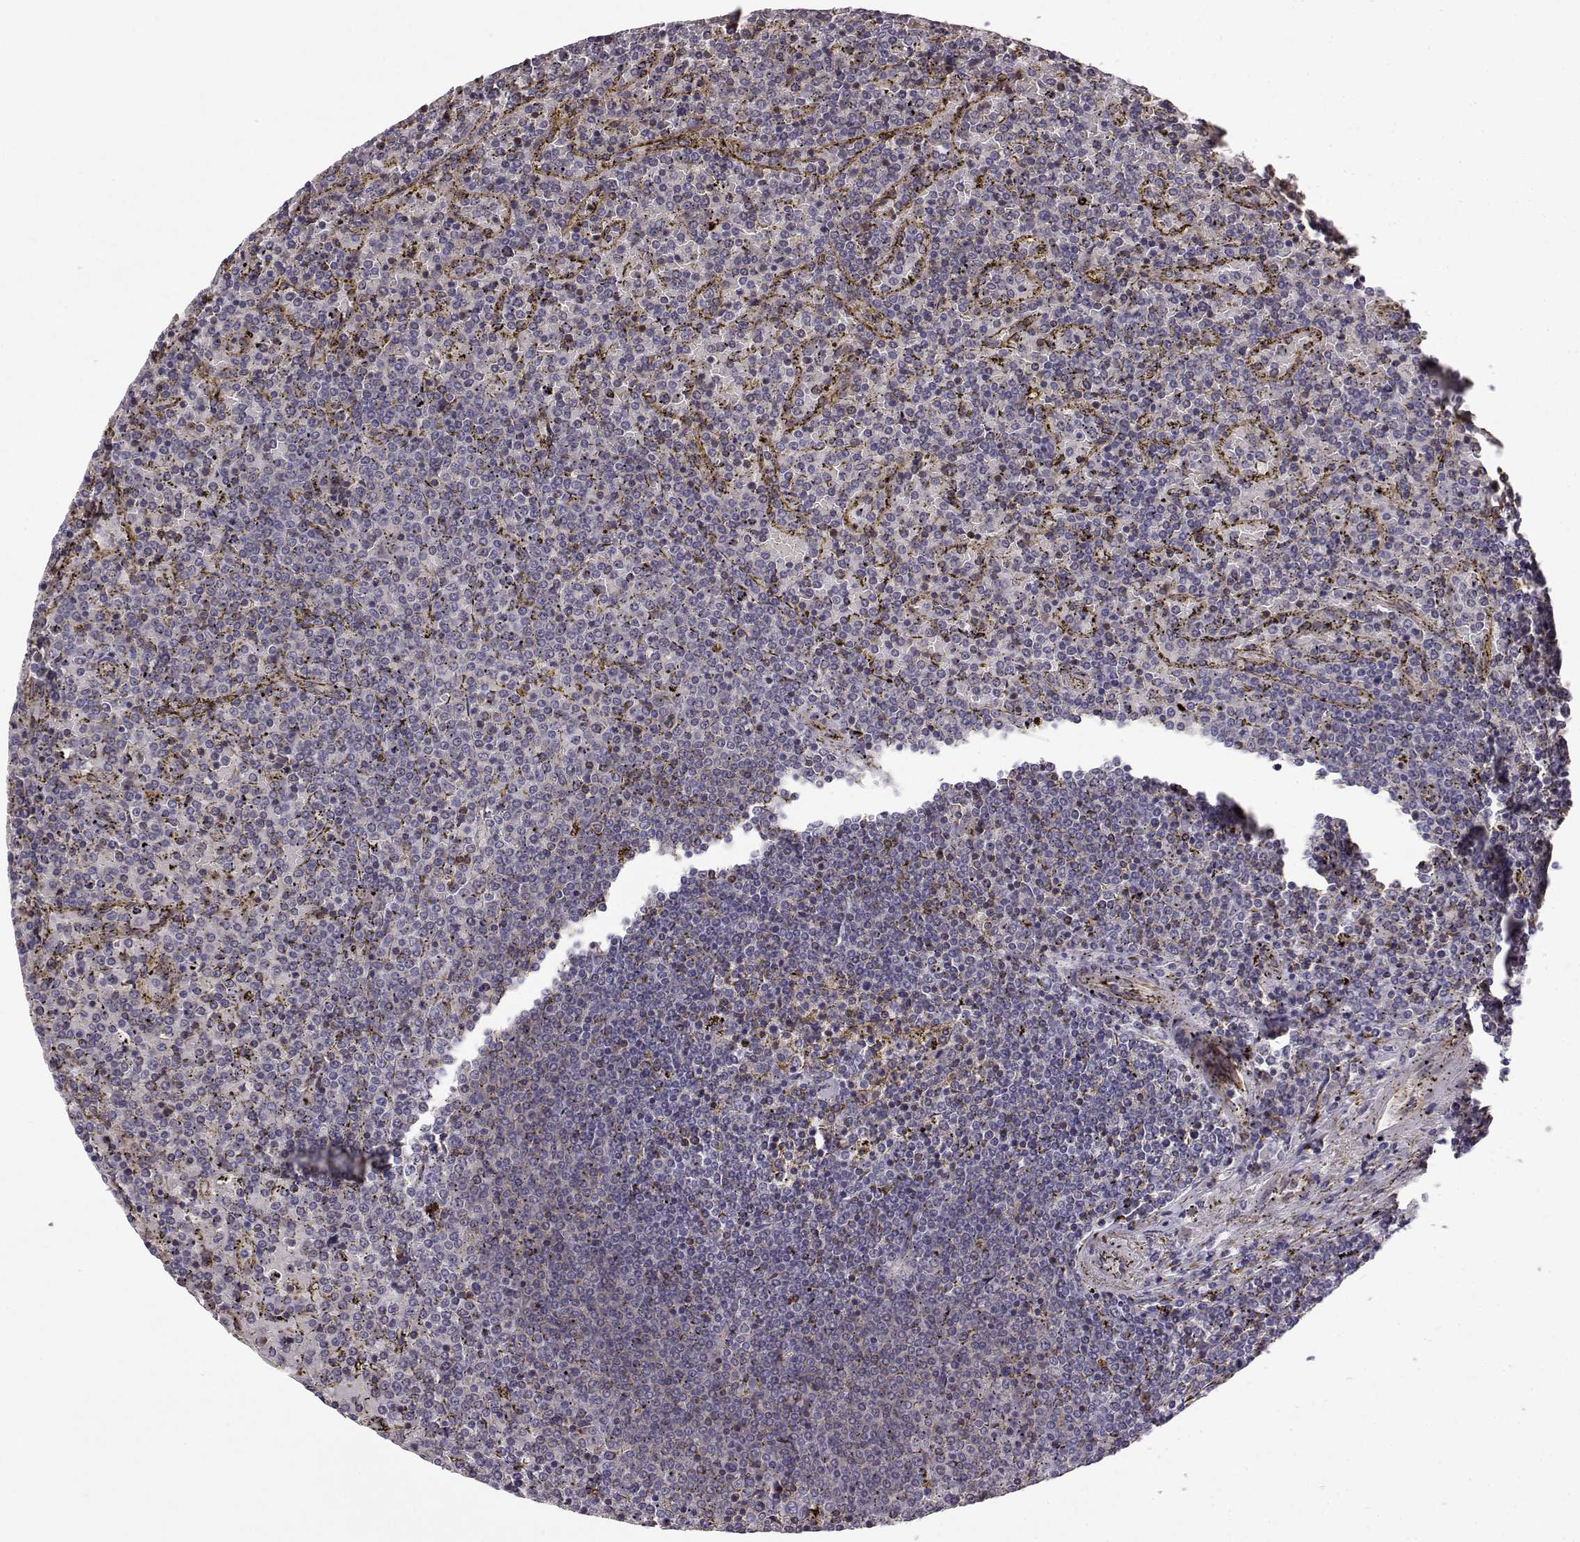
{"staining": {"intensity": "negative", "quantity": "none", "location": "none"}, "tissue": "lymphoma", "cell_type": "Tumor cells", "image_type": "cancer", "snomed": [{"axis": "morphology", "description": "Malignant lymphoma, non-Hodgkin's type, Low grade"}, {"axis": "topography", "description": "Spleen"}], "caption": "High power microscopy image of an immunohistochemistry (IHC) image of low-grade malignant lymphoma, non-Hodgkin's type, revealing no significant expression in tumor cells.", "gene": "IFITM1", "patient": {"sex": "female", "age": 77}}